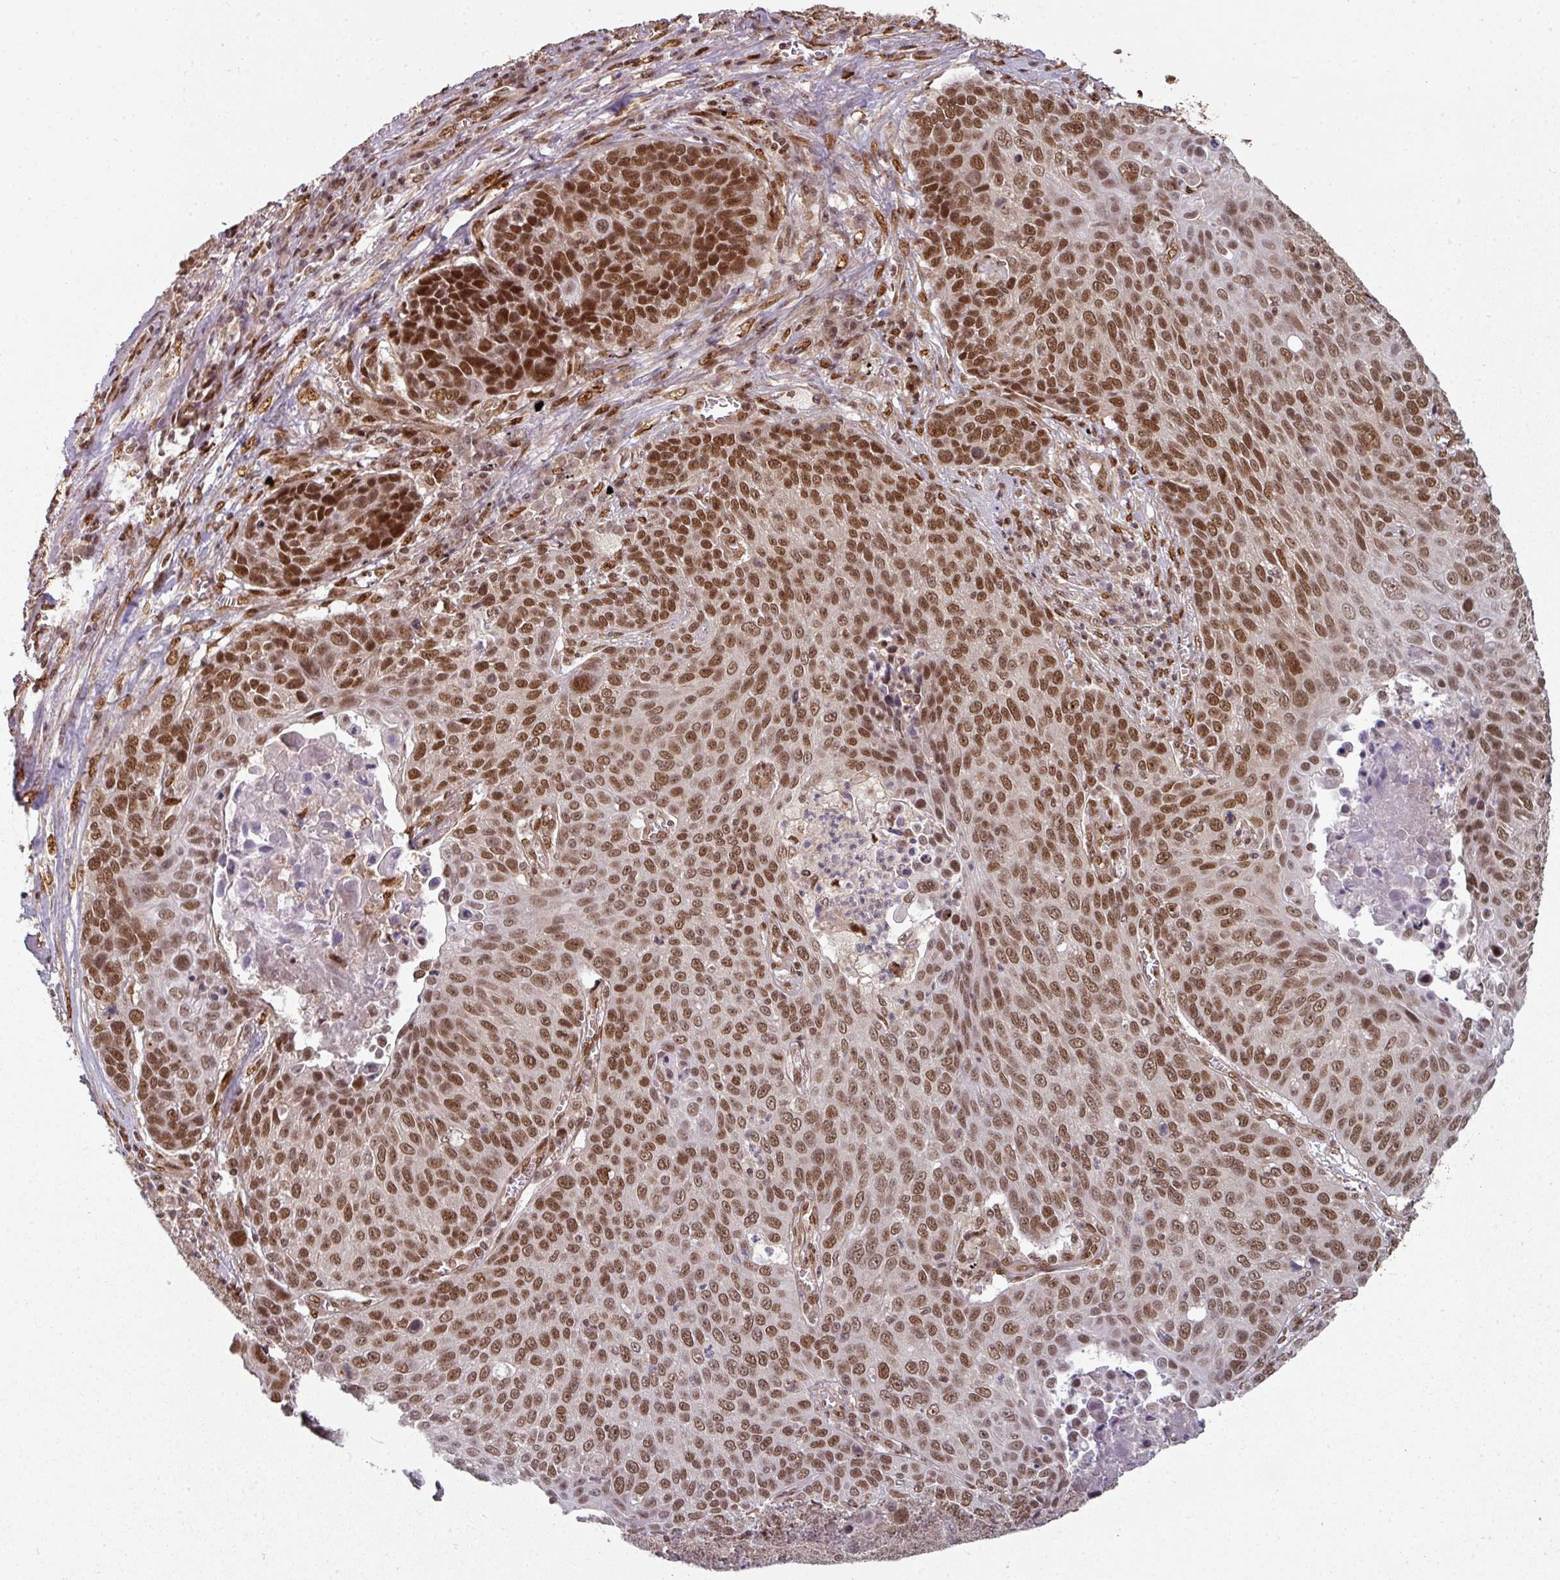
{"staining": {"intensity": "moderate", "quantity": ">75%", "location": "nuclear"}, "tissue": "lung cancer", "cell_type": "Tumor cells", "image_type": "cancer", "snomed": [{"axis": "morphology", "description": "Squamous cell carcinoma, NOS"}, {"axis": "topography", "description": "Lung"}], "caption": "A medium amount of moderate nuclear positivity is seen in approximately >75% of tumor cells in squamous cell carcinoma (lung) tissue. (DAB IHC with brightfield microscopy, high magnification).", "gene": "SIK3", "patient": {"sex": "male", "age": 78}}